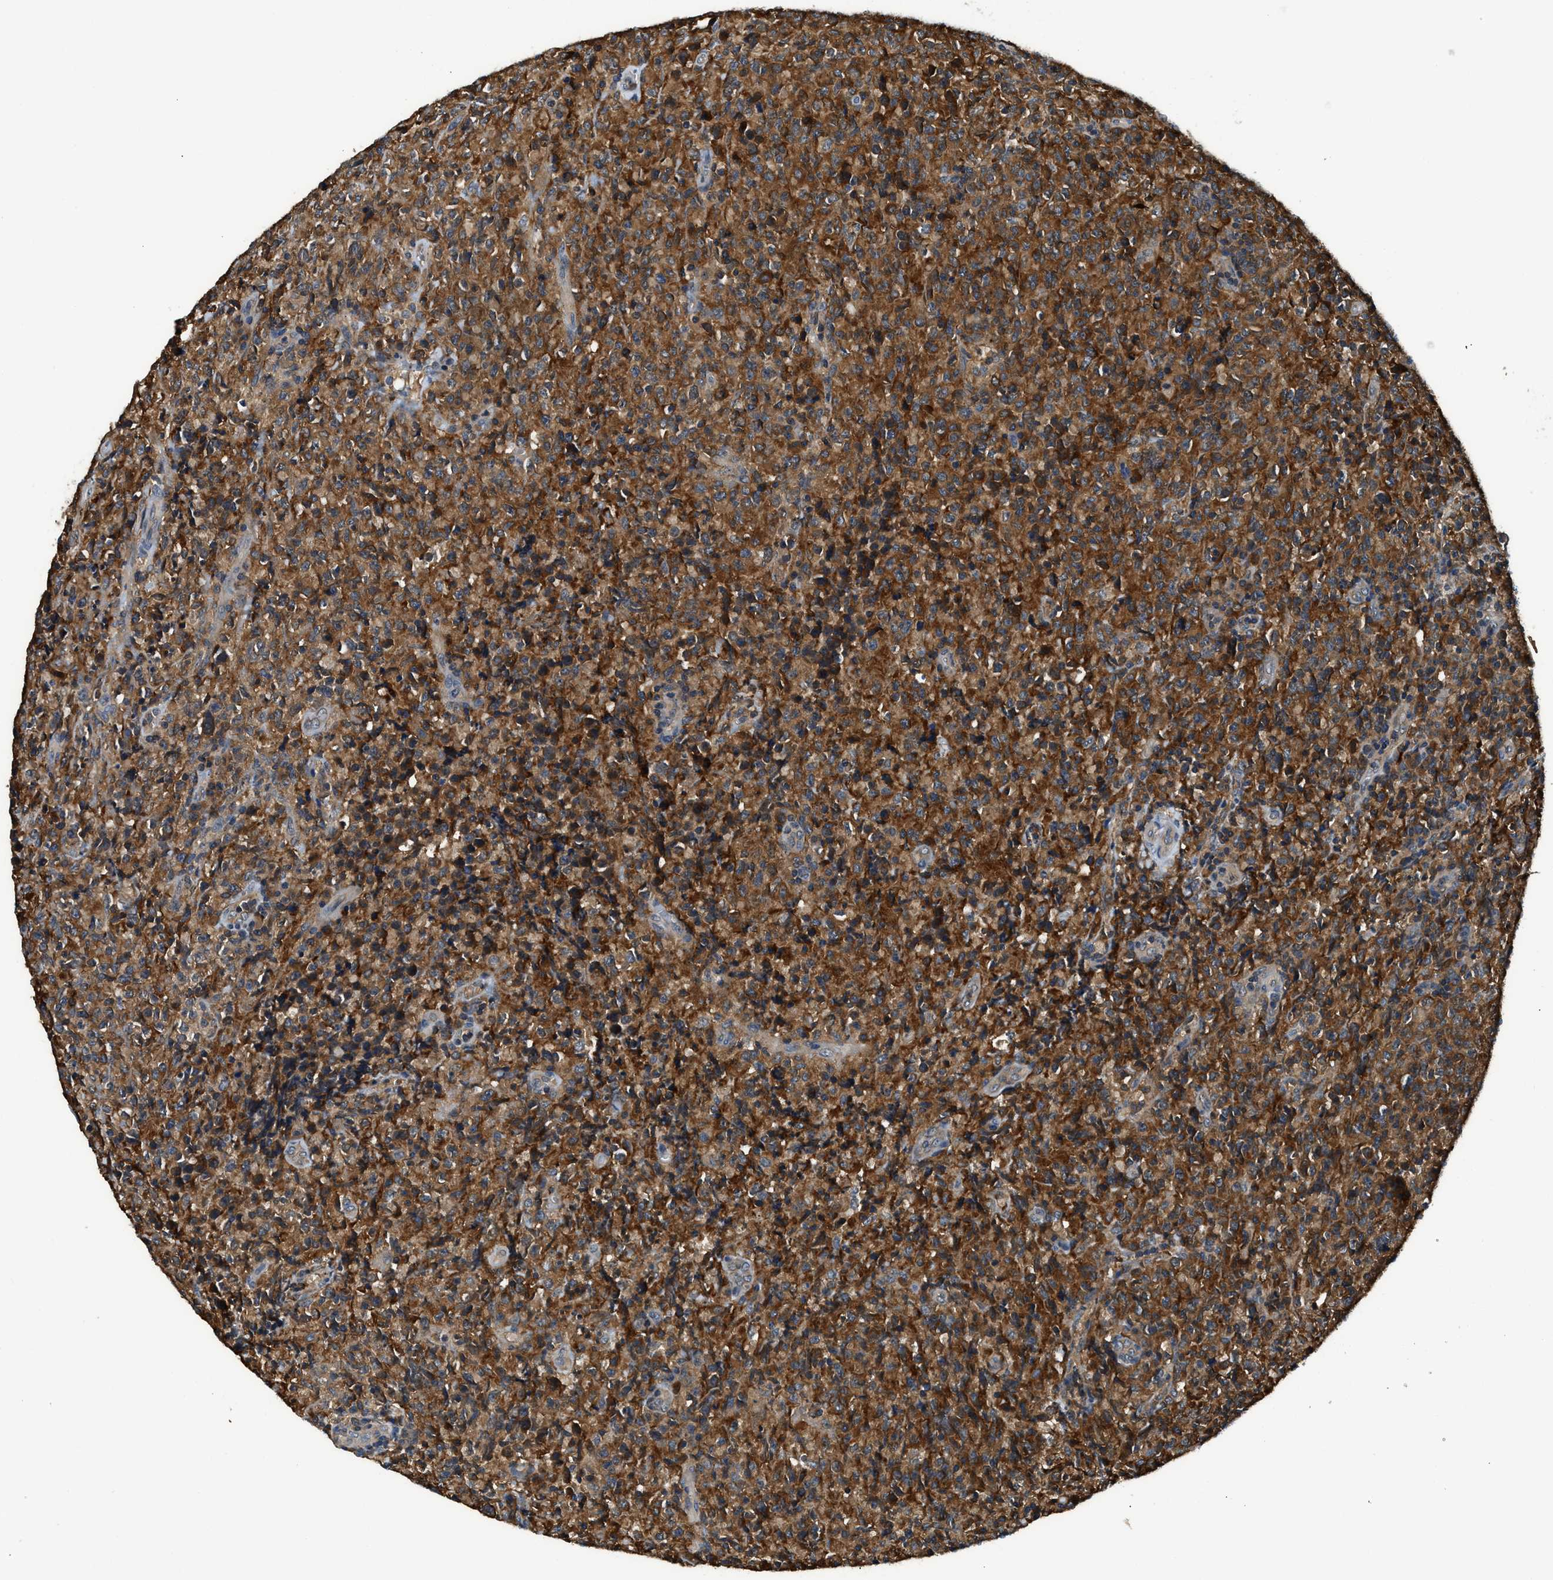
{"staining": {"intensity": "strong", "quantity": "25%-75%", "location": "cytoplasmic/membranous"}, "tissue": "lymphoma", "cell_type": "Tumor cells", "image_type": "cancer", "snomed": [{"axis": "morphology", "description": "Malignant lymphoma, non-Hodgkin's type, High grade"}, {"axis": "topography", "description": "Tonsil"}], "caption": "Brown immunohistochemical staining in human lymphoma reveals strong cytoplasmic/membranous positivity in about 25%-75% of tumor cells. (Stains: DAB (3,3'-diaminobenzidine) in brown, nuclei in blue, Microscopy: brightfield microscopy at high magnification).", "gene": "PAFAH2", "patient": {"sex": "female", "age": 36}}